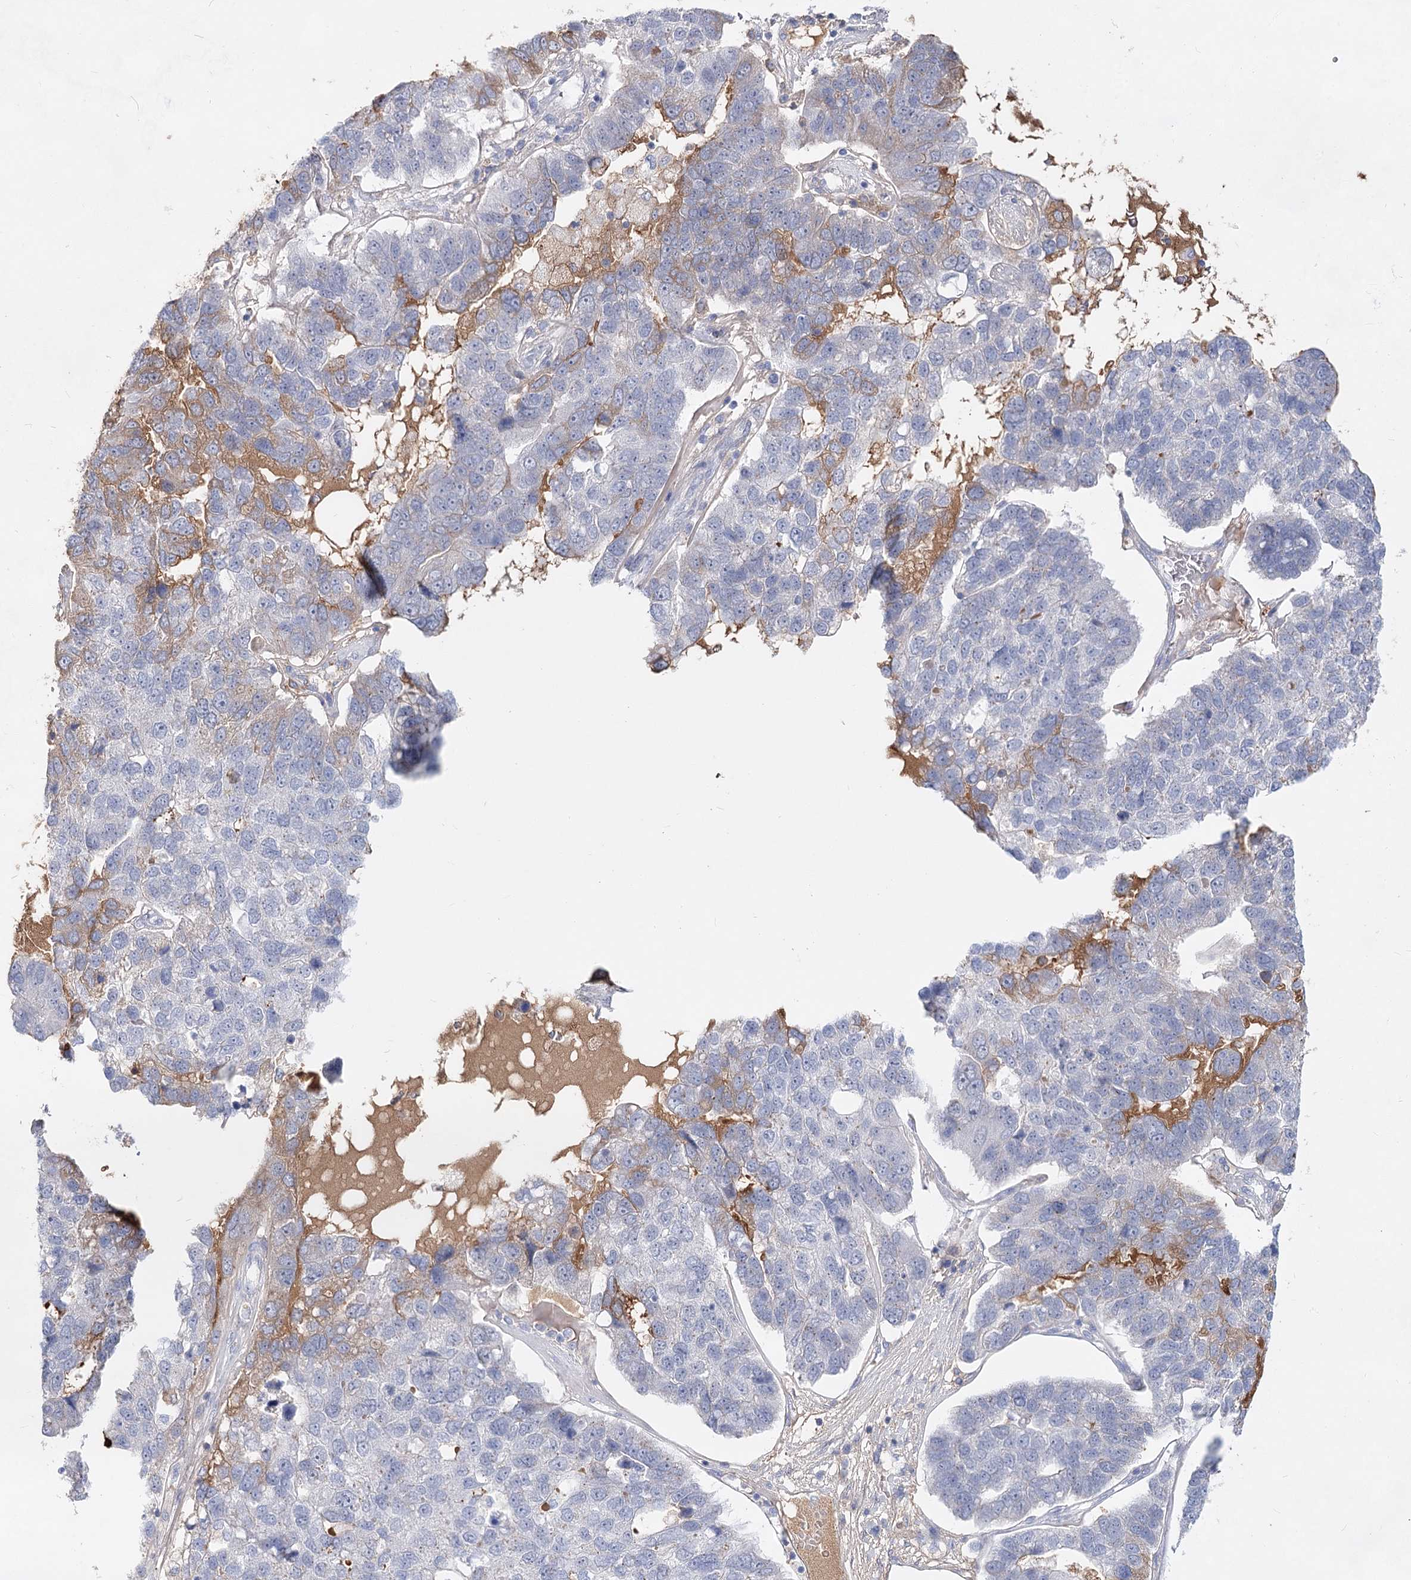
{"staining": {"intensity": "negative", "quantity": "none", "location": "none"}, "tissue": "pancreatic cancer", "cell_type": "Tumor cells", "image_type": "cancer", "snomed": [{"axis": "morphology", "description": "Adenocarcinoma, NOS"}, {"axis": "topography", "description": "Pancreas"}], "caption": "Immunohistochemistry (IHC) histopathology image of pancreatic adenocarcinoma stained for a protein (brown), which displays no staining in tumor cells.", "gene": "TASOR2", "patient": {"sex": "female", "age": 61}}